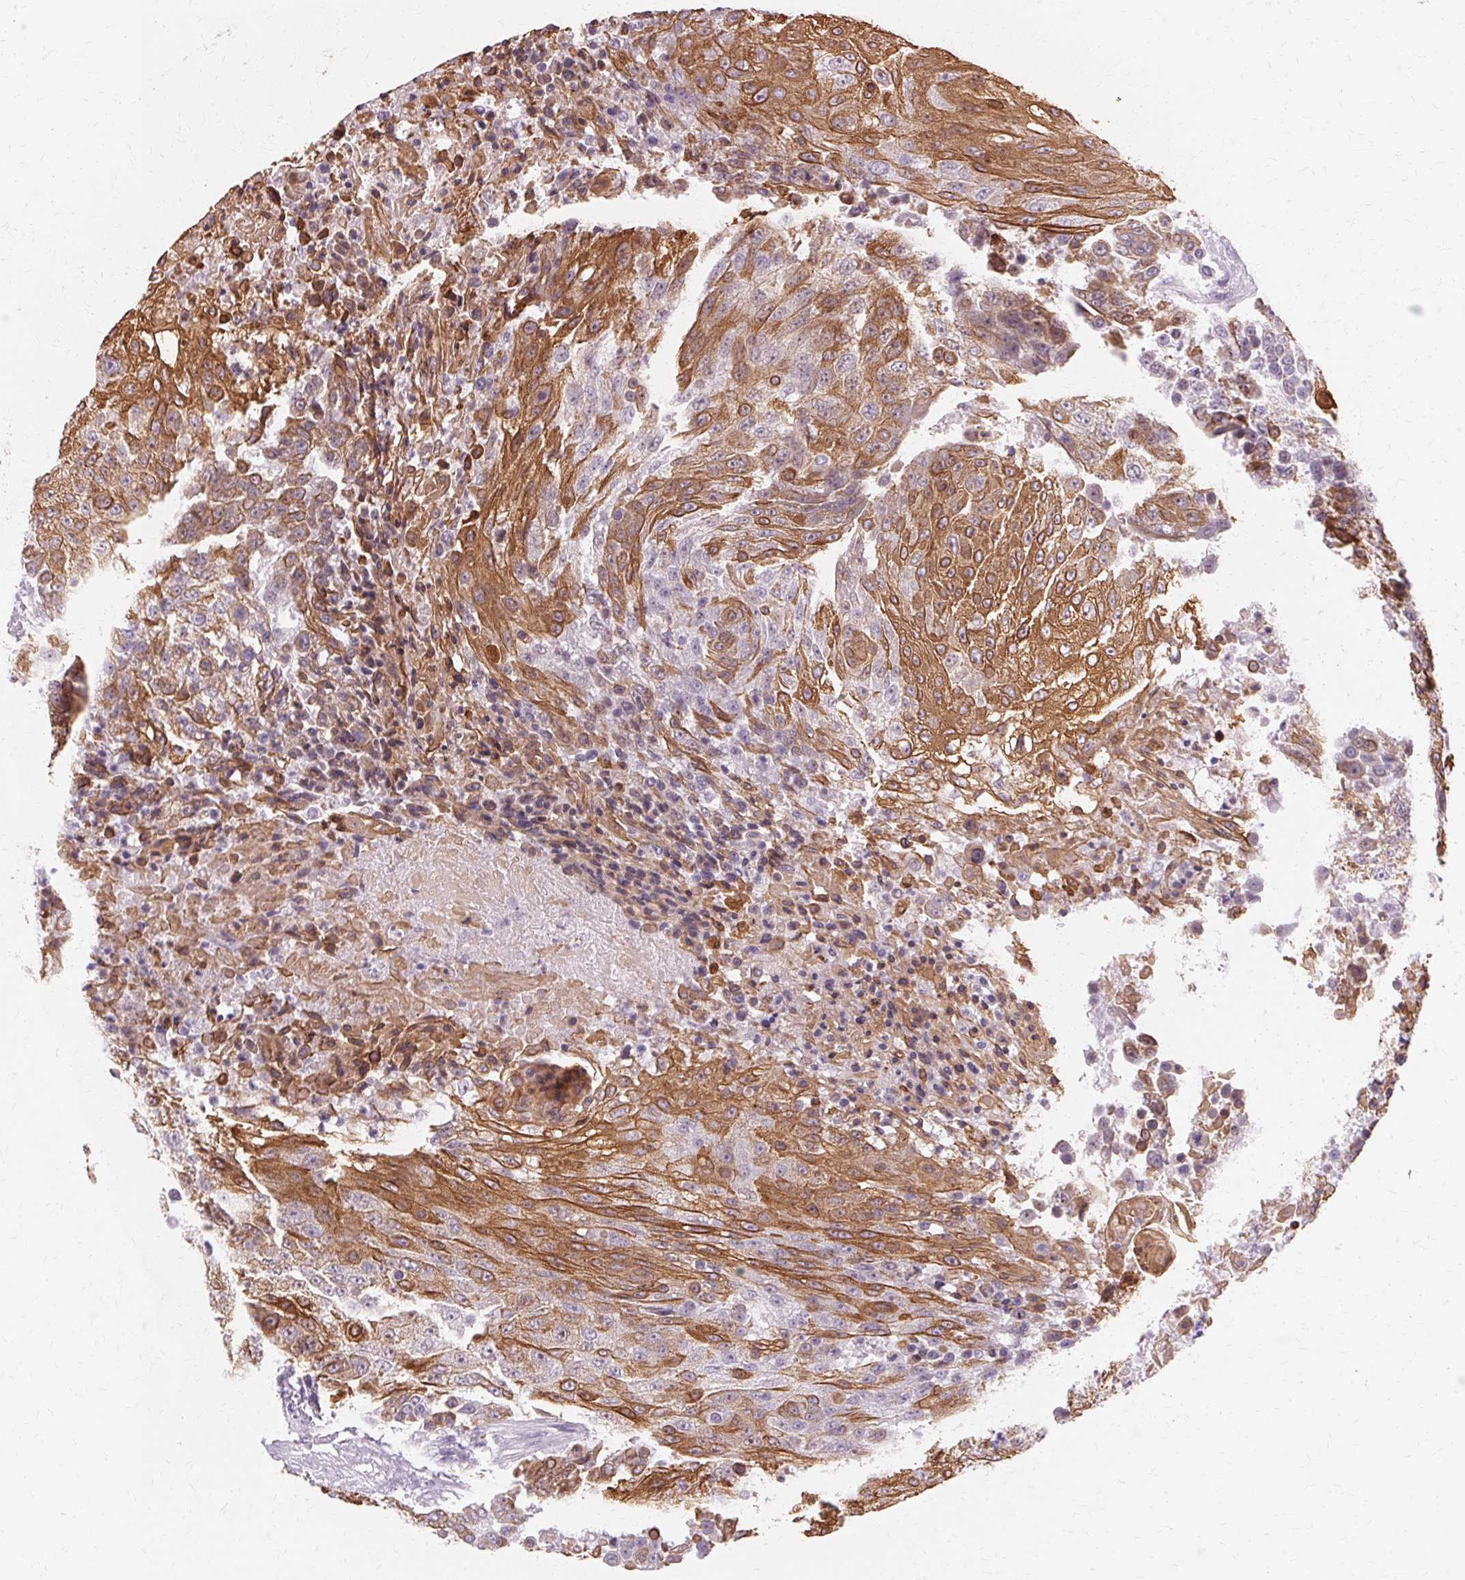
{"staining": {"intensity": "moderate", "quantity": "25%-75%", "location": "cytoplasmic/membranous"}, "tissue": "urothelial cancer", "cell_type": "Tumor cells", "image_type": "cancer", "snomed": [{"axis": "morphology", "description": "Urothelial carcinoma, High grade"}, {"axis": "topography", "description": "Urinary bladder"}], "caption": "Human urothelial cancer stained for a protein (brown) exhibits moderate cytoplasmic/membranous positive staining in approximately 25%-75% of tumor cells.", "gene": "KRT6C", "patient": {"sex": "female", "age": 63}}